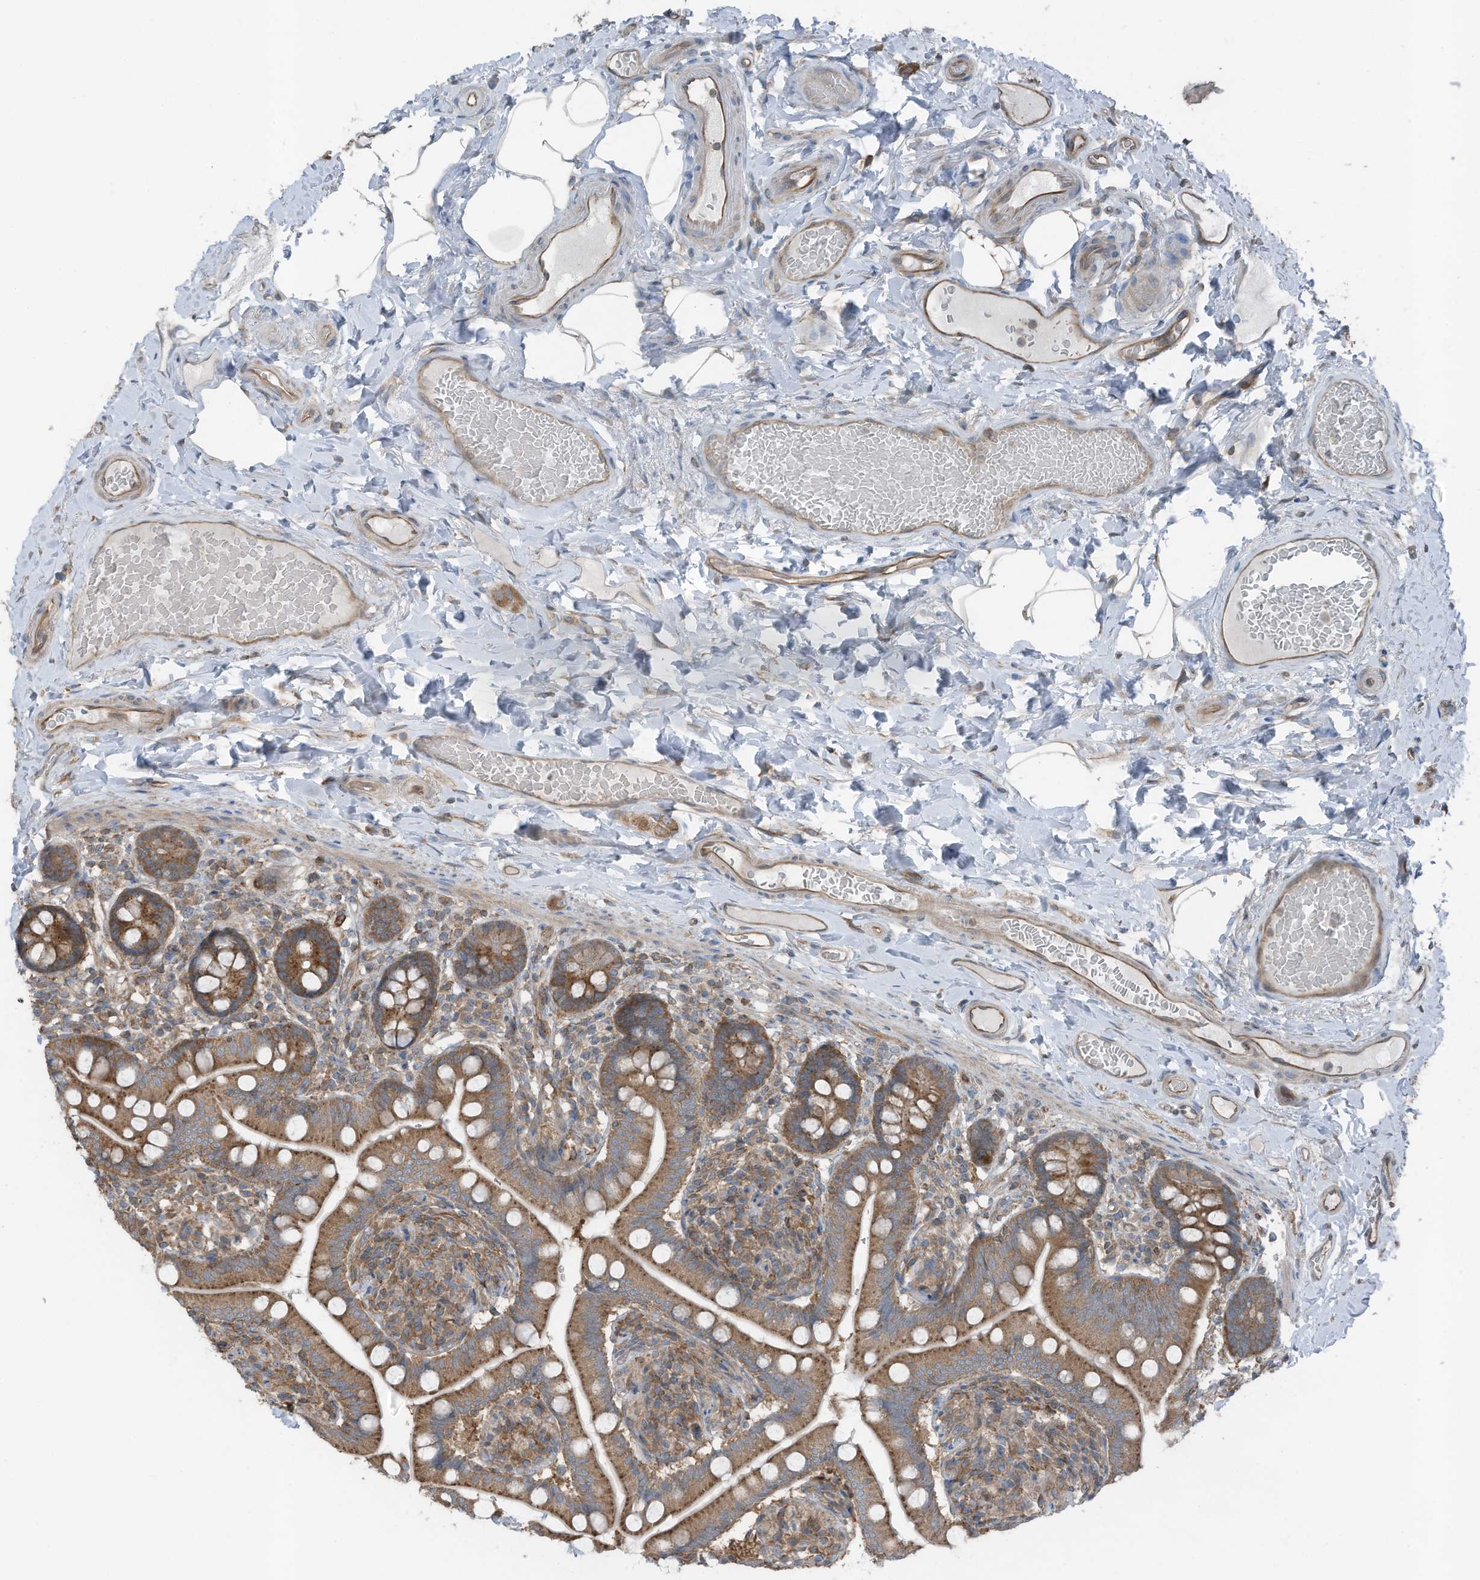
{"staining": {"intensity": "moderate", "quantity": ">75%", "location": "cytoplasmic/membranous"}, "tissue": "small intestine", "cell_type": "Glandular cells", "image_type": "normal", "snomed": [{"axis": "morphology", "description": "Normal tissue, NOS"}, {"axis": "topography", "description": "Small intestine"}], "caption": "Protein staining by IHC demonstrates moderate cytoplasmic/membranous positivity in approximately >75% of glandular cells in unremarkable small intestine.", "gene": "TXNDC9", "patient": {"sex": "female", "age": 64}}